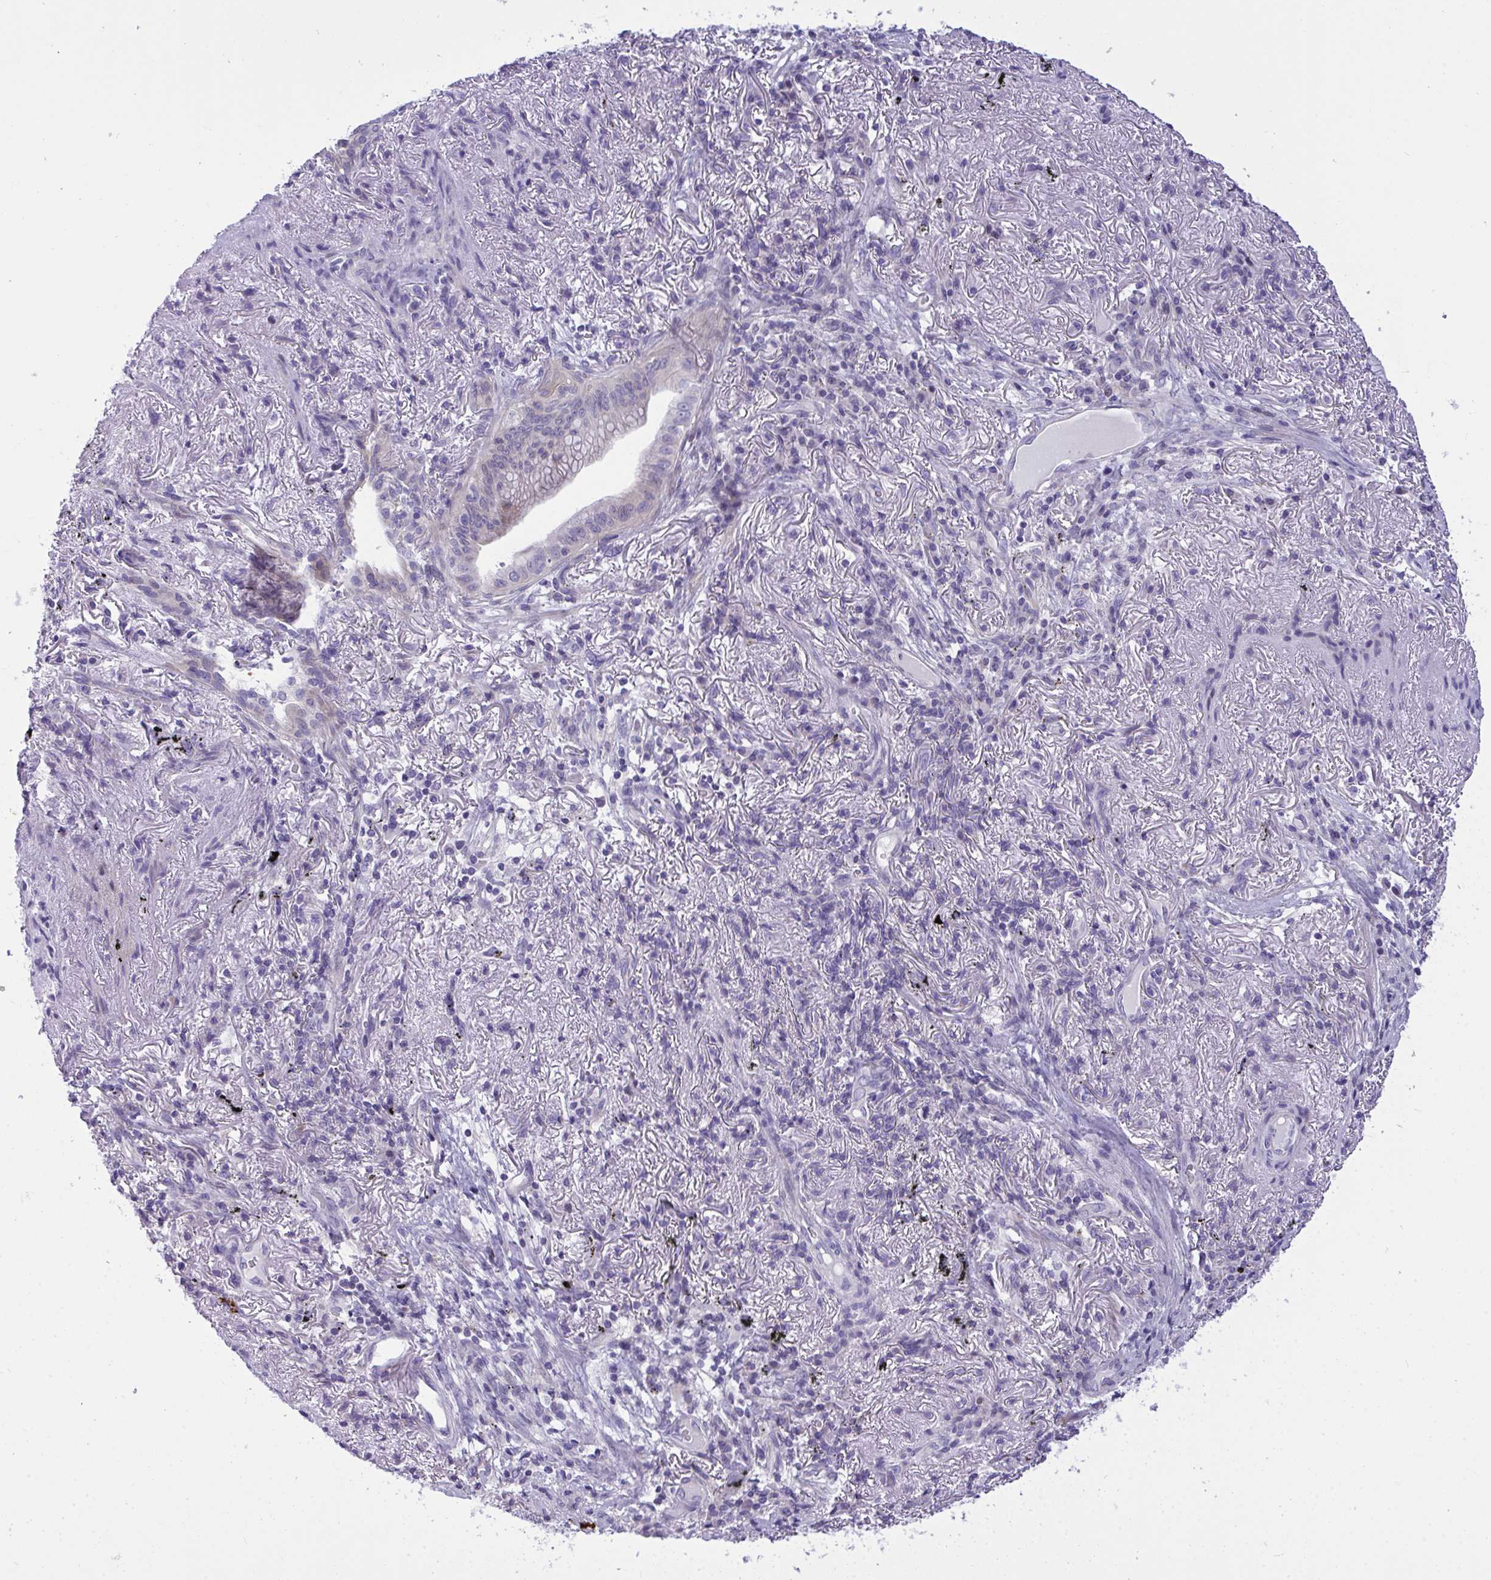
{"staining": {"intensity": "negative", "quantity": "none", "location": "none"}, "tissue": "lung cancer", "cell_type": "Tumor cells", "image_type": "cancer", "snomed": [{"axis": "morphology", "description": "Adenocarcinoma, NOS"}, {"axis": "topography", "description": "Lung"}], "caption": "Tumor cells show no significant protein staining in lung cancer (adenocarcinoma).", "gene": "WDR97", "patient": {"sex": "male", "age": 77}}